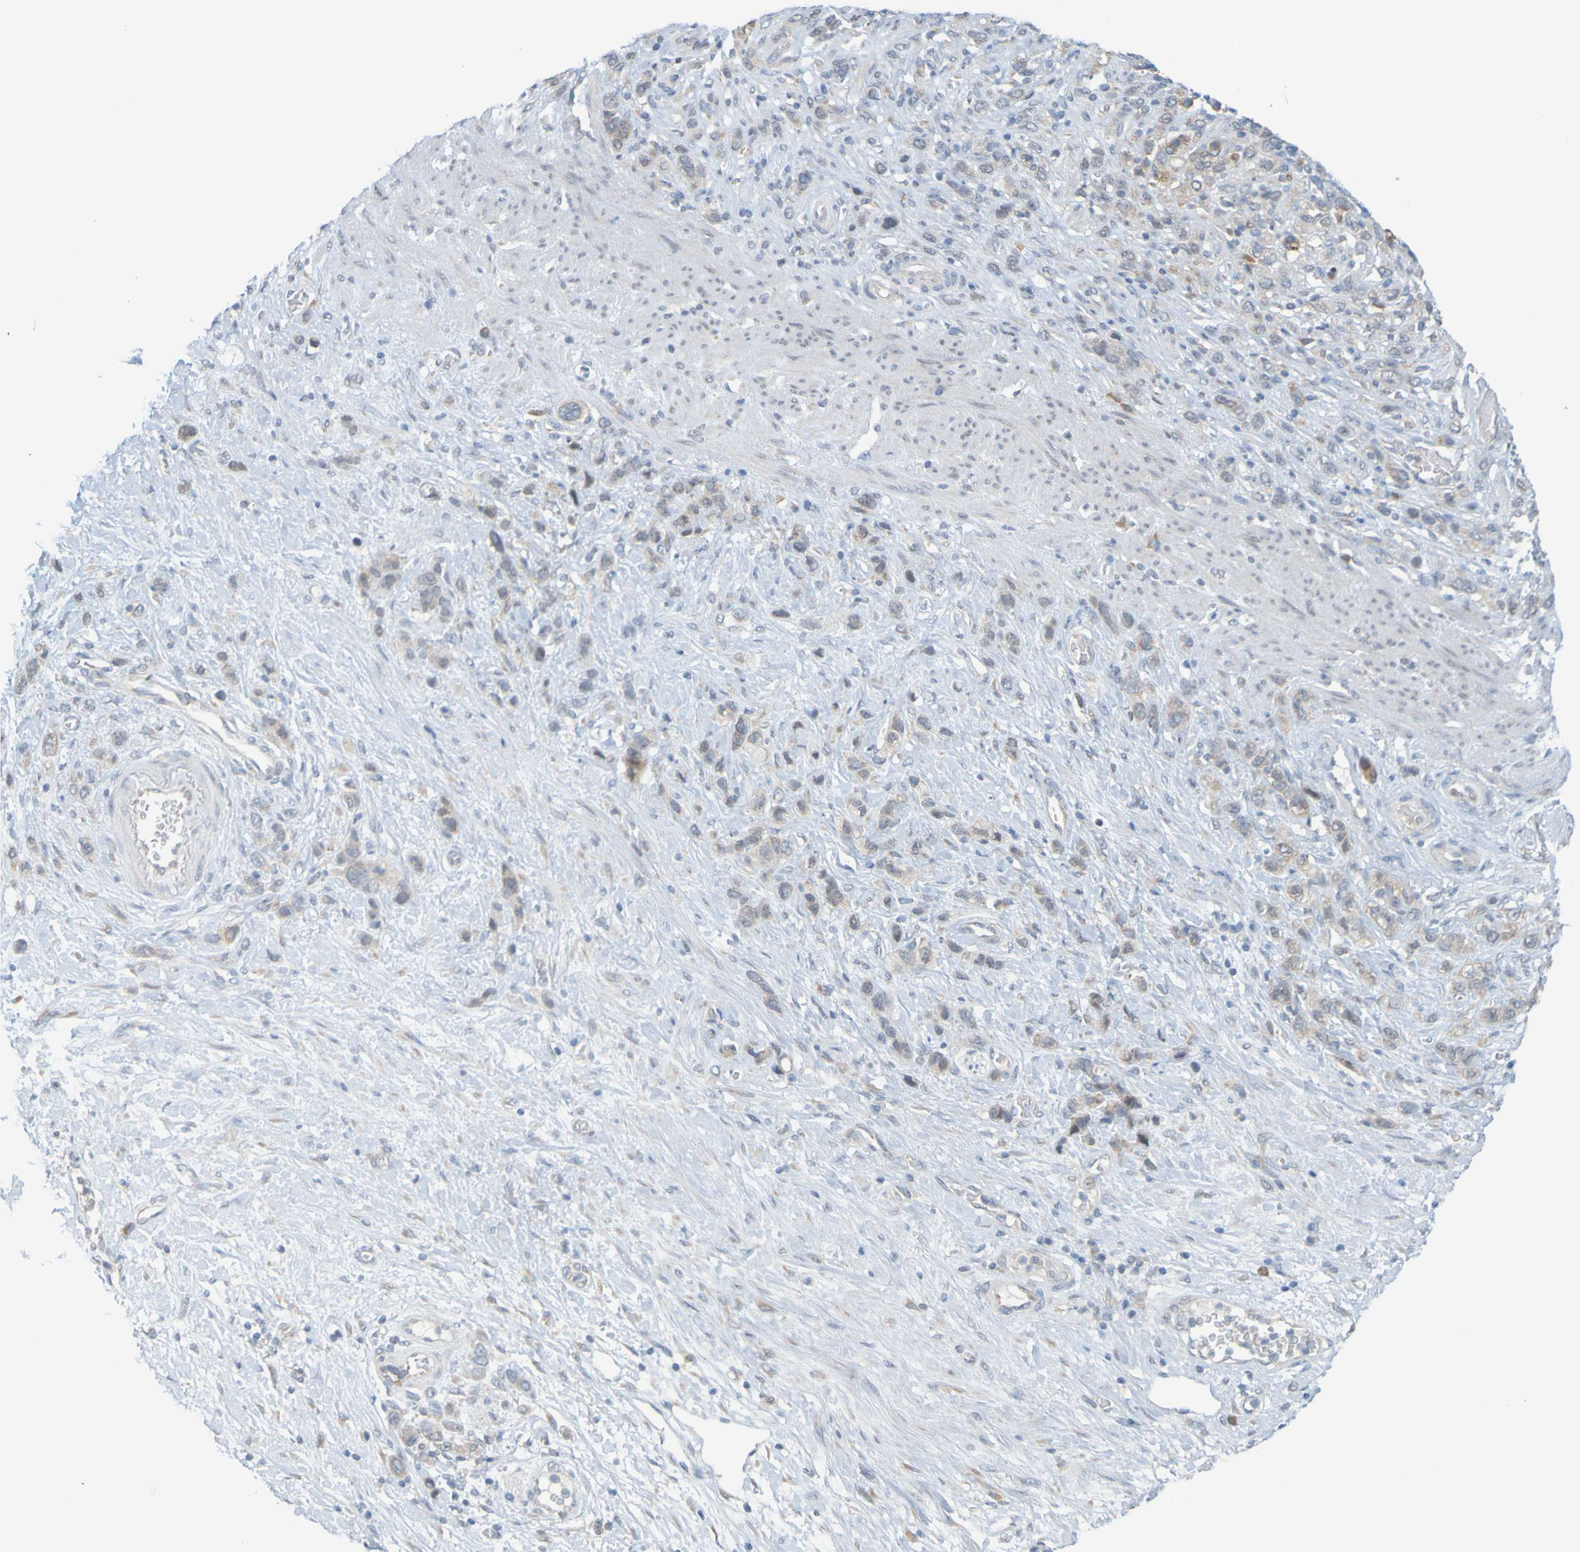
{"staining": {"intensity": "weak", "quantity": ">75%", "location": "cytoplasmic/membranous"}, "tissue": "stomach cancer", "cell_type": "Tumor cells", "image_type": "cancer", "snomed": [{"axis": "morphology", "description": "Adenocarcinoma, NOS"}, {"axis": "morphology", "description": "Adenocarcinoma, High grade"}, {"axis": "topography", "description": "Stomach, upper"}, {"axis": "topography", "description": "Stomach, lower"}], "caption": "Stomach adenocarcinoma tissue exhibits weak cytoplasmic/membranous staining in approximately >75% of tumor cells, visualized by immunohistochemistry.", "gene": "MOGS", "patient": {"sex": "female", "age": 65}}